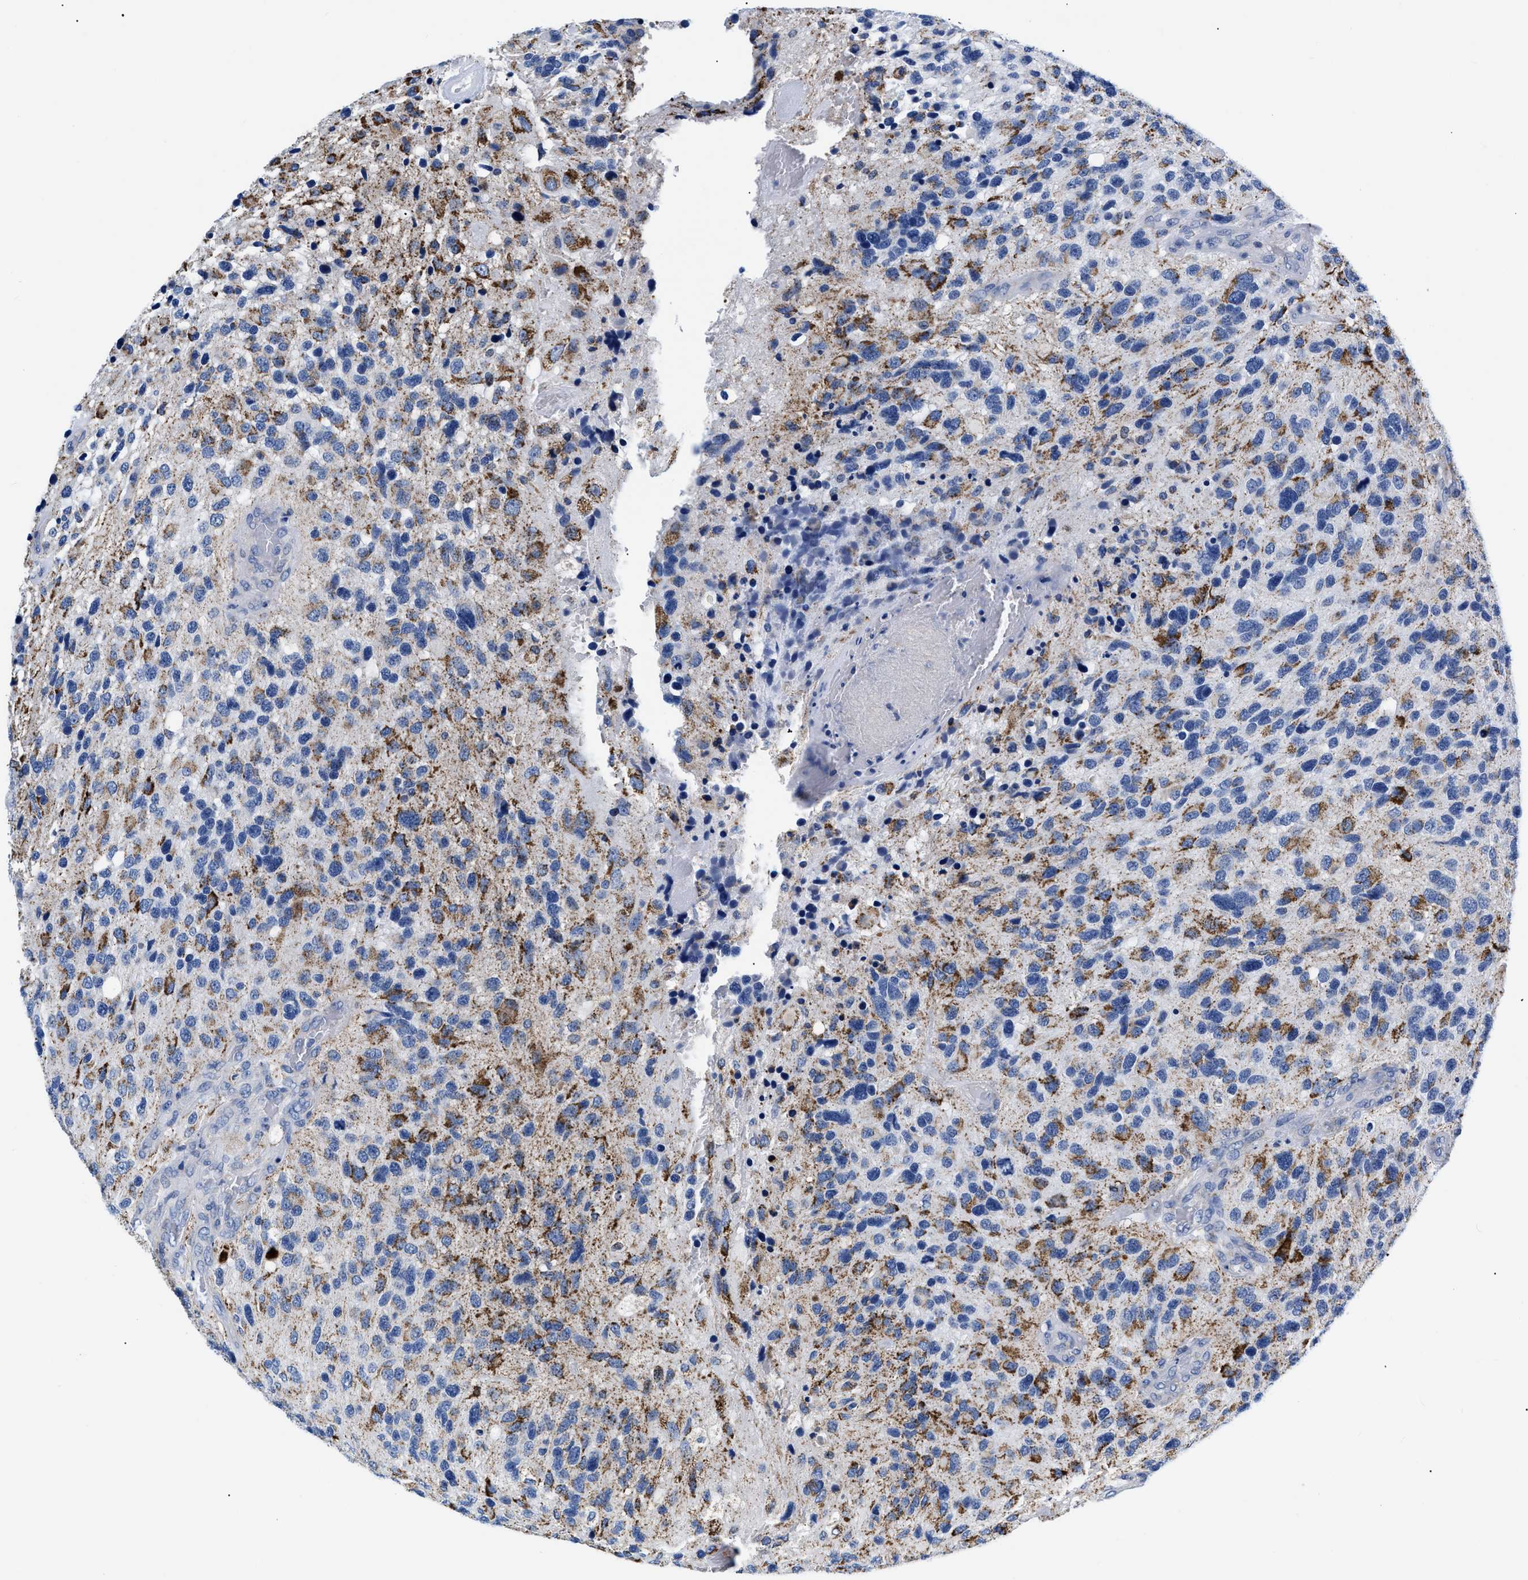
{"staining": {"intensity": "moderate", "quantity": "25%-75%", "location": "cytoplasmic/membranous"}, "tissue": "glioma", "cell_type": "Tumor cells", "image_type": "cancer", "snomed": [{"axis": "morphology", "description": "Glioma, malignant, High grade"}, {"axis": "topography", "description": "Brain"}], "caption": "A brown stain labels moderate cytoplasmic/membranous positivity of a protein in glioma tumor cells. The staining was performed using DAB to visualize the protein expression in brown, while the nuclei were stained in blue with hematoxylin (Magnification: 20x).", "gene": "GPR149", "patient": {"sex": "female", "age": 58}}